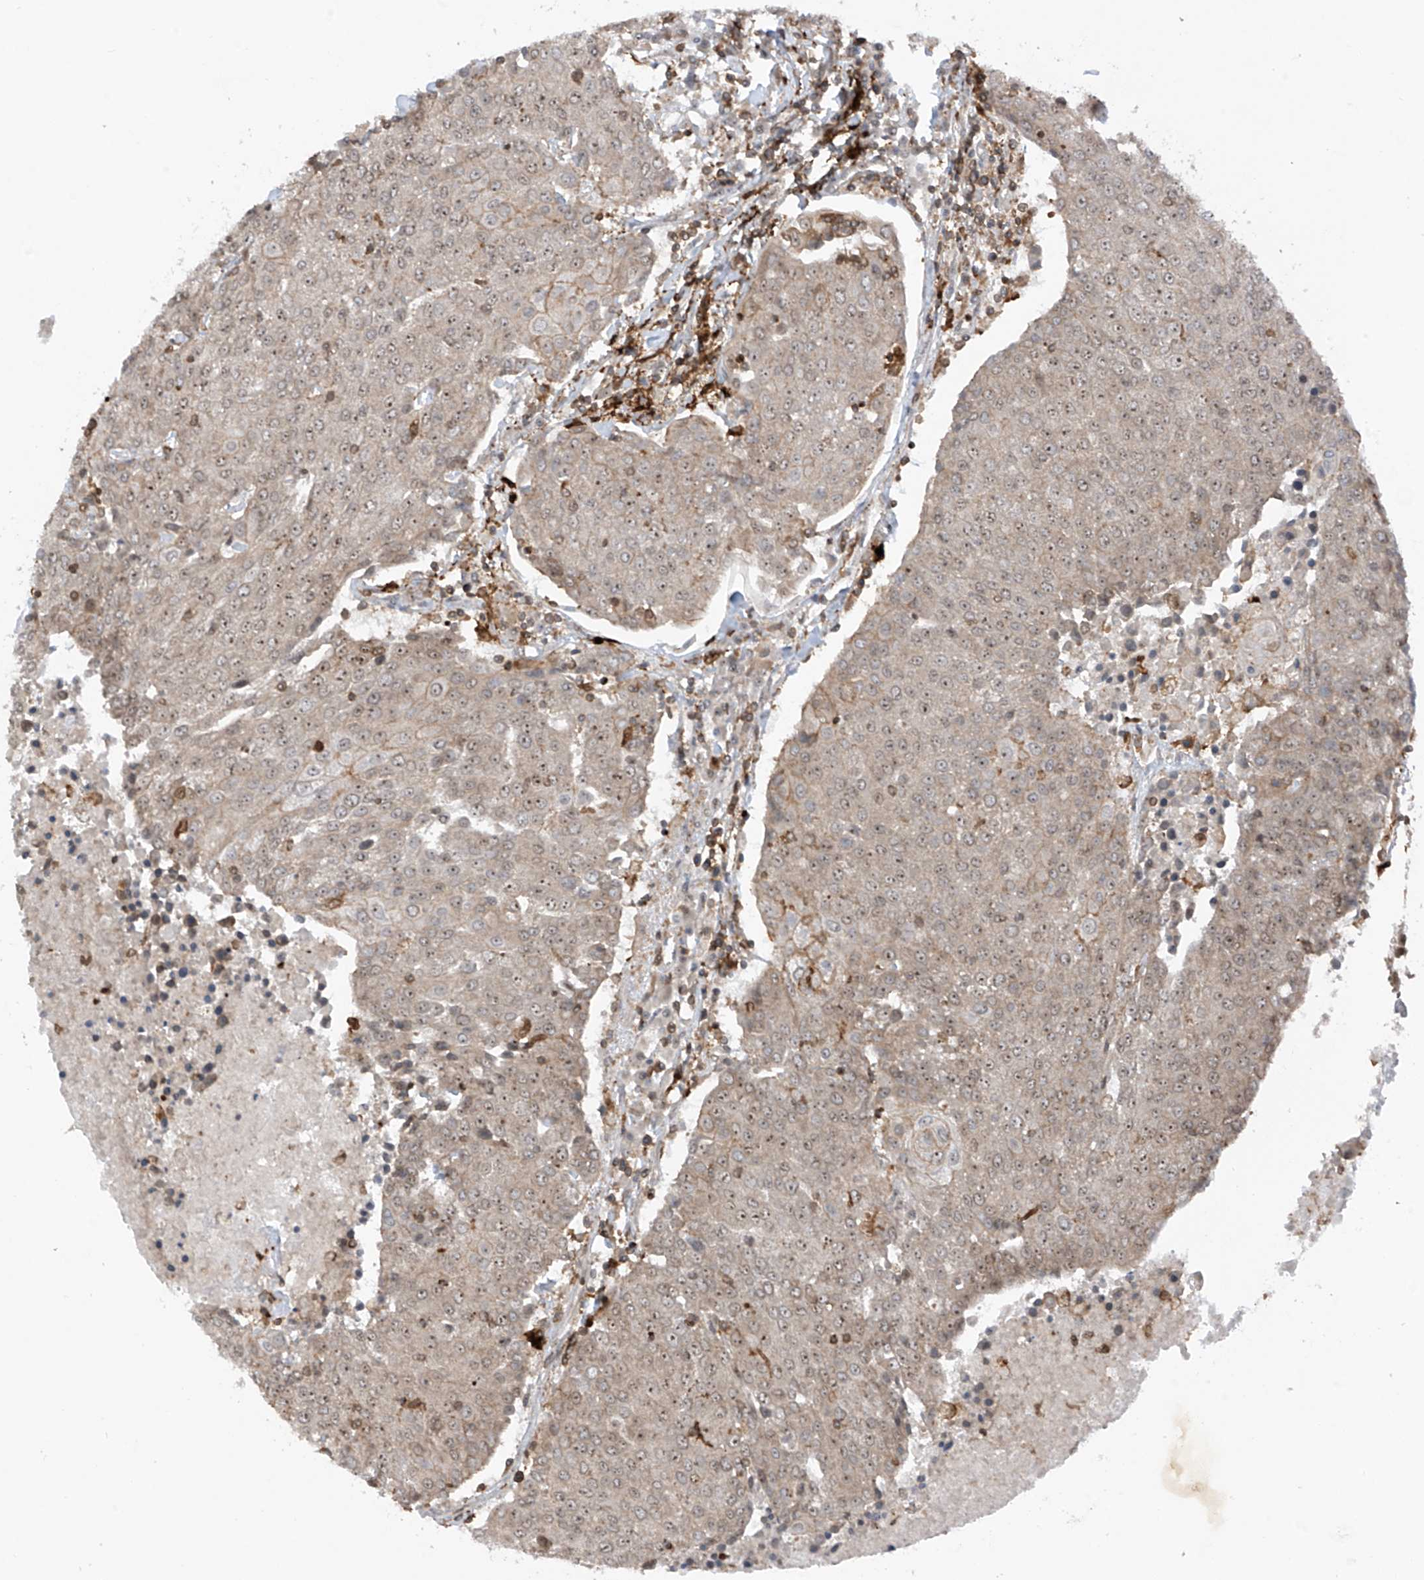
{"staining": {"intensity": "moderate", "quantity": "25%-75%", "location": "nuclear"}, "tissue": "urothelial cancer", "cell_type": "Tumor cells", "image_type": "cancer", "snomed": [{"axis": "morphology", "description": "Urothelial carcinoma, High grade"}, {"axis": "topography", "description": "Urinary bladder"}], "caption": "High-grade urothelial carcinoma tissue displays moderate nuclear staining in about 25%-75% of tumor cells, visualized by immunohistochemistry. Nuclei are stained in blue.", "gene": "REPIN1", "patient": {"sex": "female", "age": 85}}